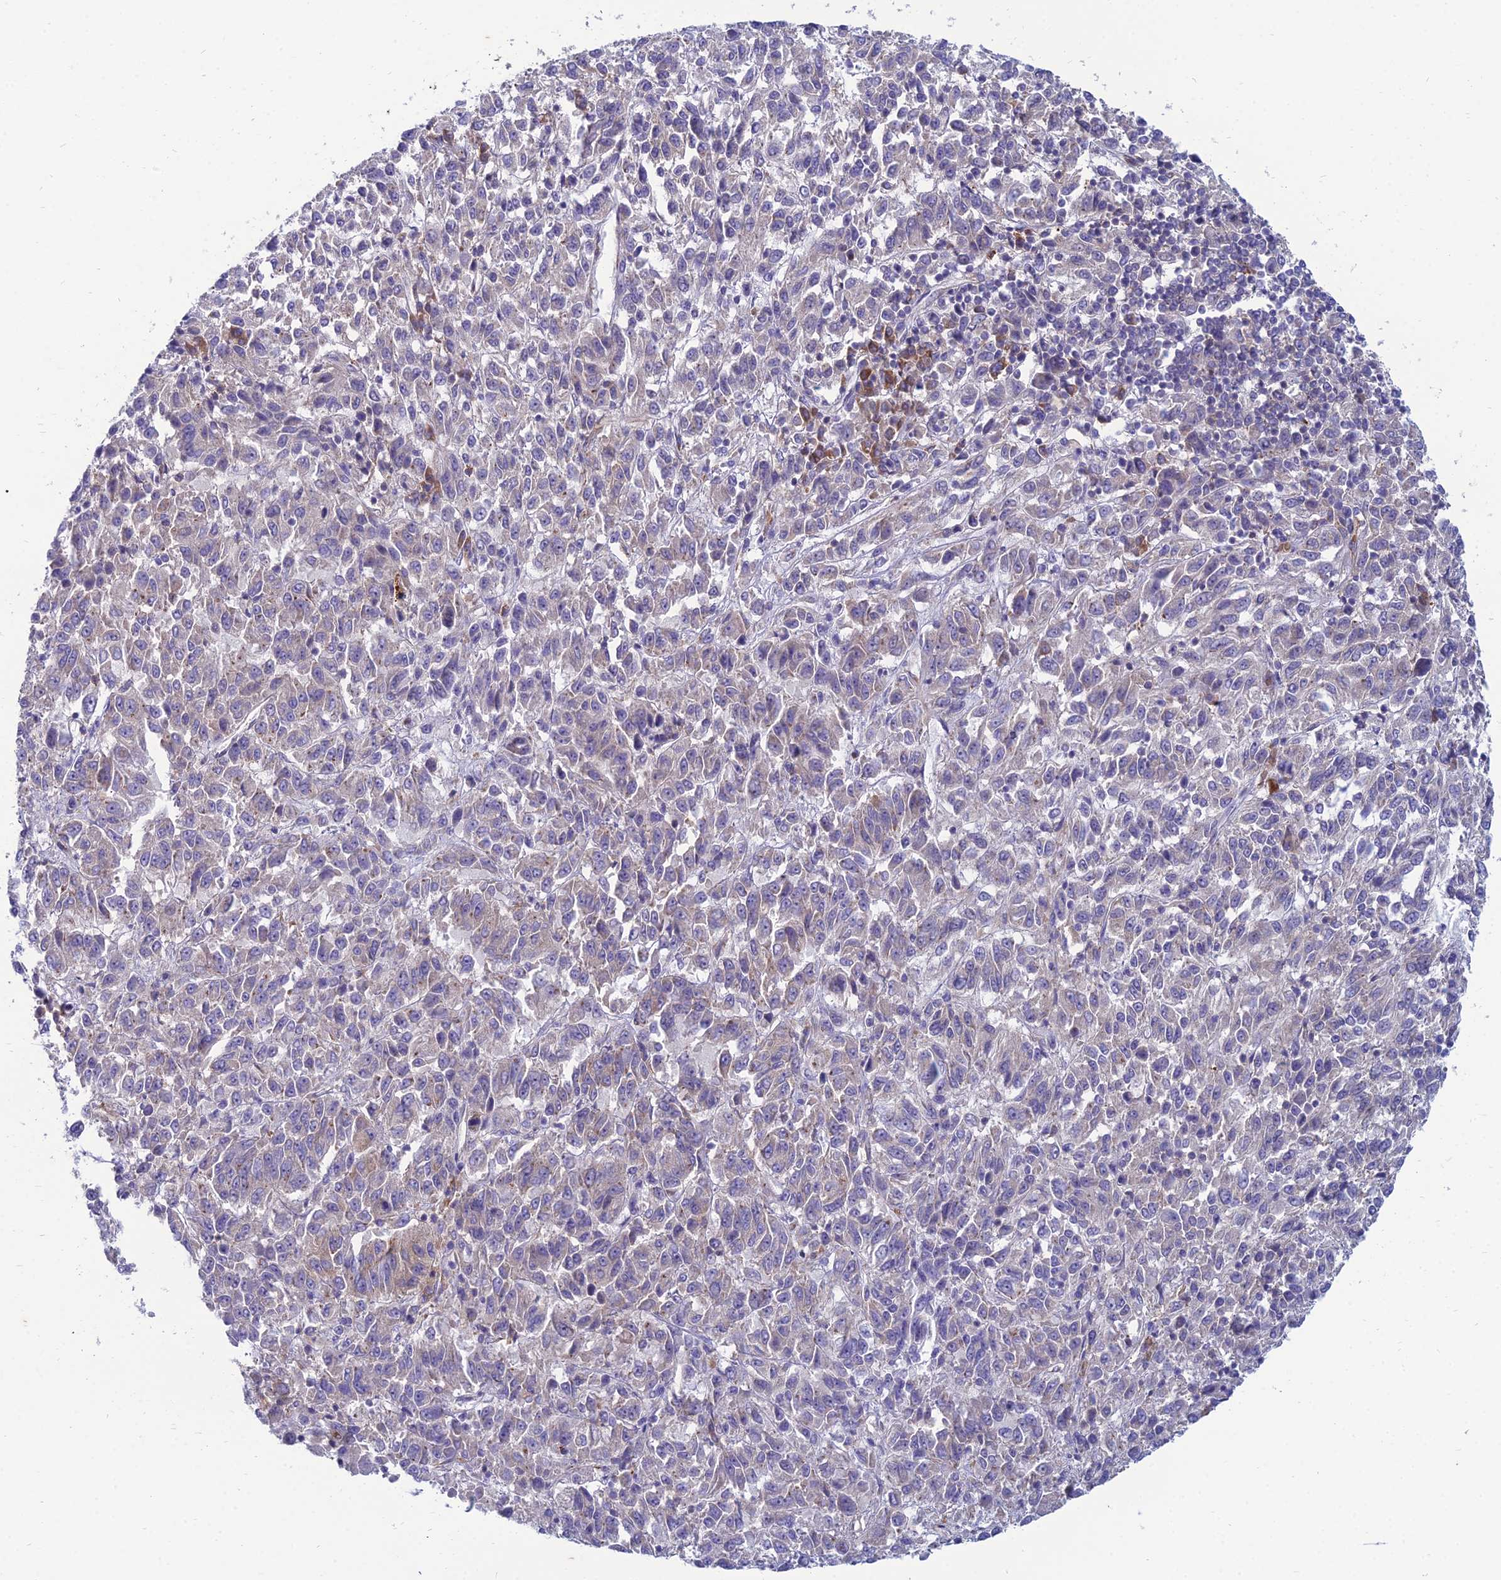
{"staining": {"intensity": "negative", "quantity": "none", "location": "none"}, "tissue": "melanoma", "cell_type": "Tumor cells", "image_type": "cancer", "snomed": [{"axis": "morphology", "description": "Malignant melanoma, Metastatic site"}, {"axis": "topography", "description": "Lung"}], "caption": "A histopathology image of malignant melanoma (metastatic site) stained for a protein demonstrates no brown staining in tumor cells.", "gene": "TXLNA", "patient": {"sex": "male", "age": 64}}